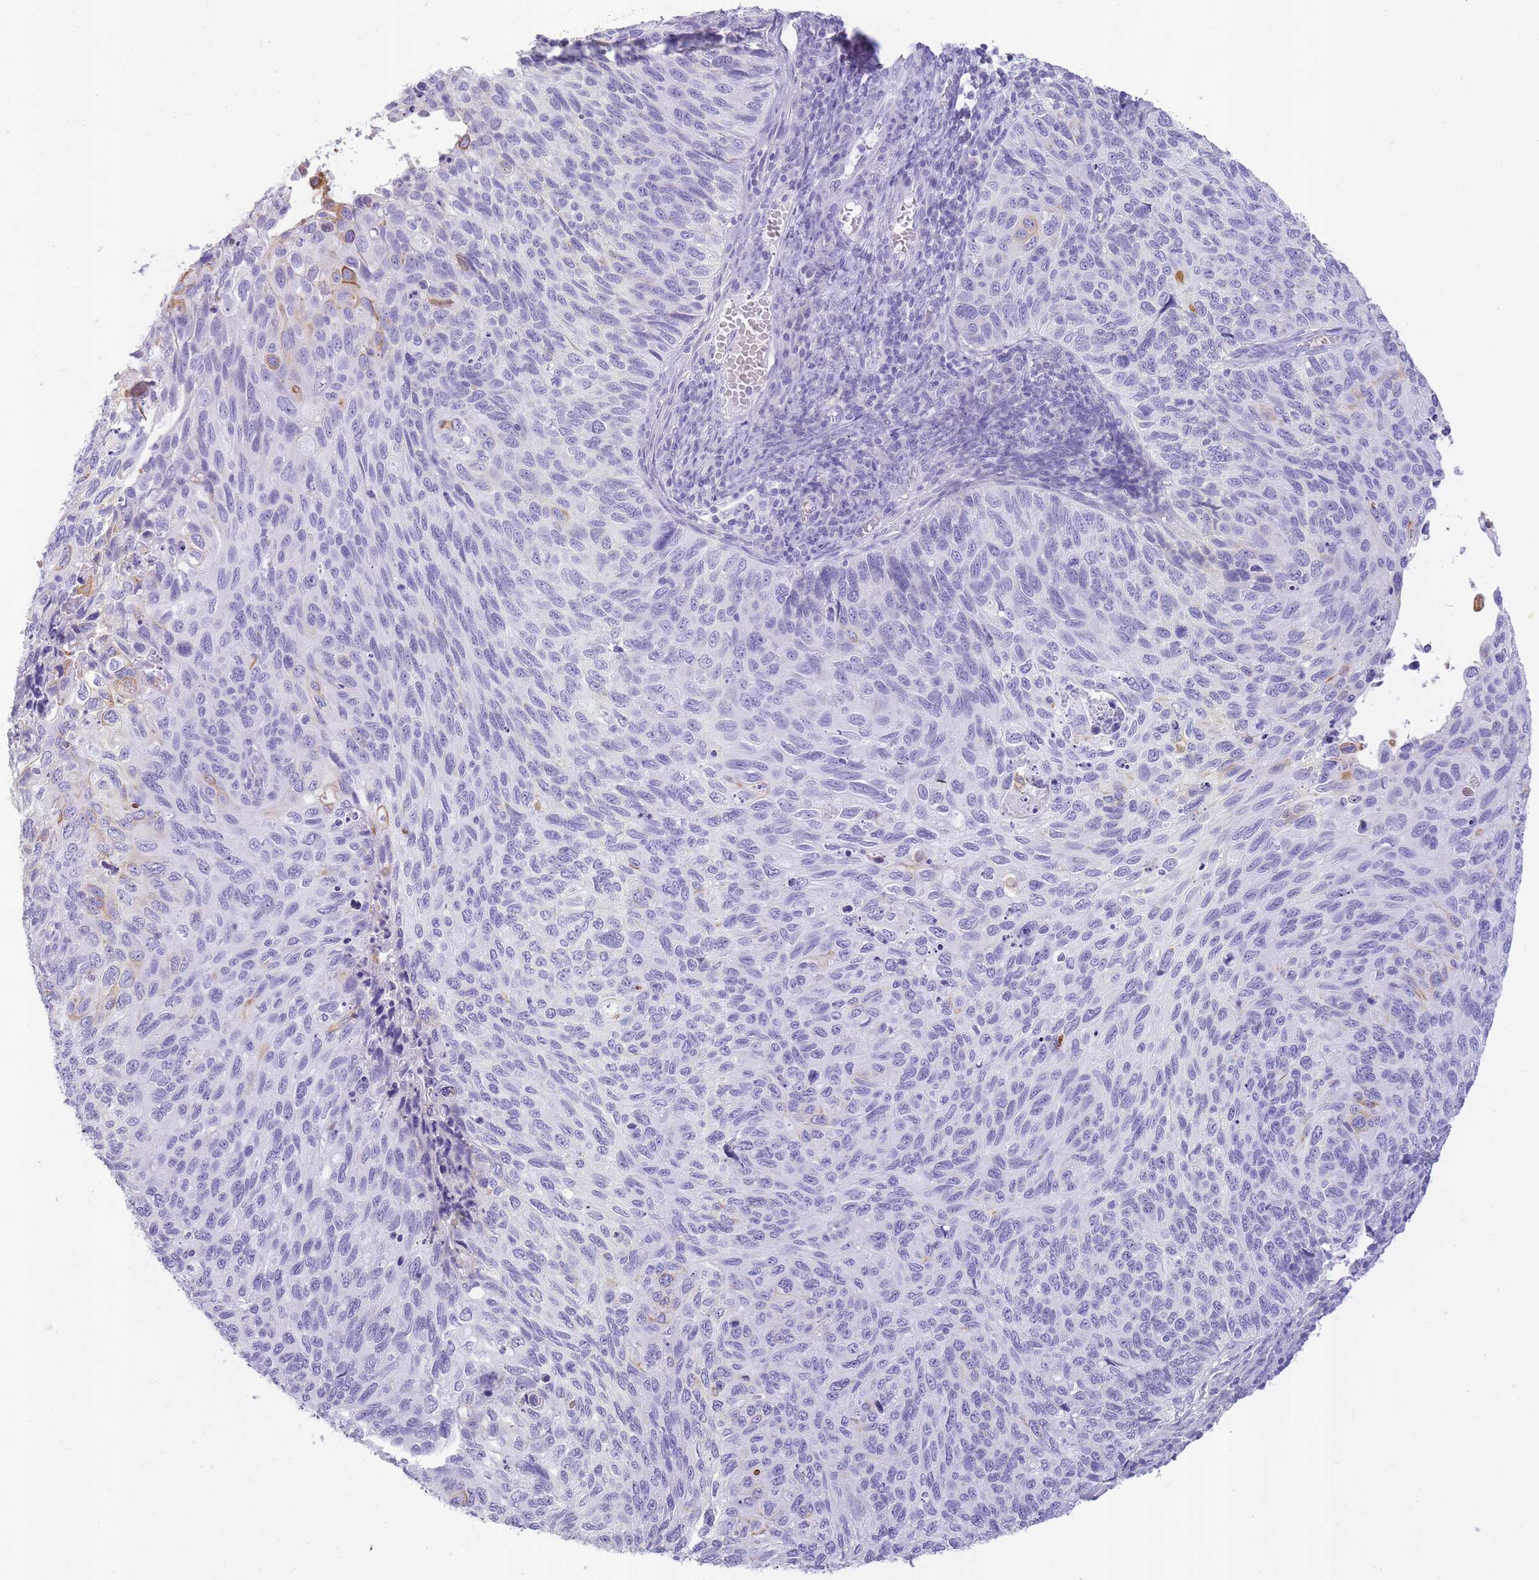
{"staining": {"intensity": "negative", "quantity": "none", "location": "none"}, "tissue": "cervical cancer", "cell_type": "Tumor cells", "image_type": "cancer", "snomed": [{"axis": "morphology", "description": "Squamous cell carcinoma, NOS"}, {"axis": "topography", "description": "Cervix"}], "caption": "Immunohistochemistry (IHC) histopathology image of human cervical cancer stained for a protein (brown), which demonstrates no expression in tumor cells.", "gene": "INS", "patient": {"sex": "female", "age": 70}}